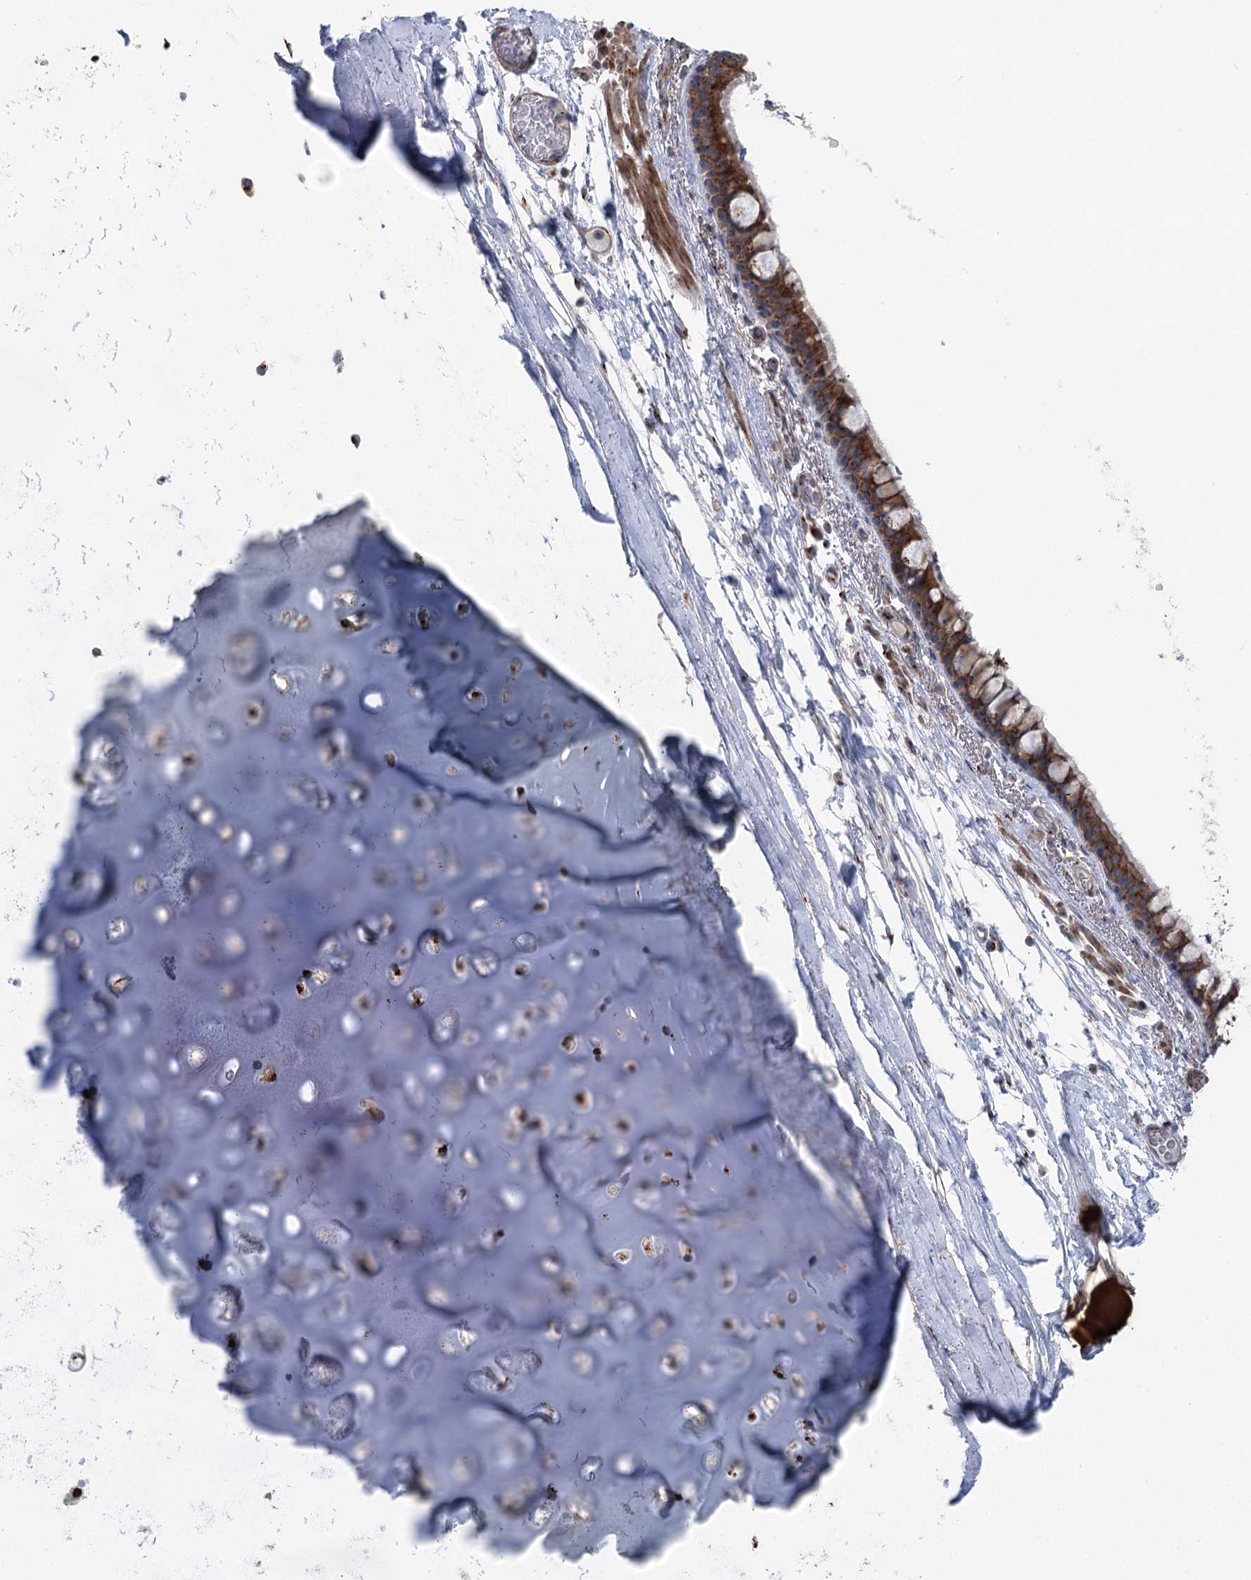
{"staining": {"intensity": "strong", "quantity": ">75%", "location": "cytoplasmic/membranous"}, "tissue": "bronchus", "cell_type": "Respiratory epithelial cells", "image_type": "normal", "snomed": [{"axis": "morphology", "description": "Normal tissue, NOS"}, {"axis": "topography", "description": "Cartilage tissue"}], "caption": "Immunohistochemical staining of unremarkable human bronchus displays high levels of strong cytoplasmic/membranous staining in about >75% of respiratory epithelial cells.", "gene": "ITIH5", "patient": {"sex": "male", "age": 63}}